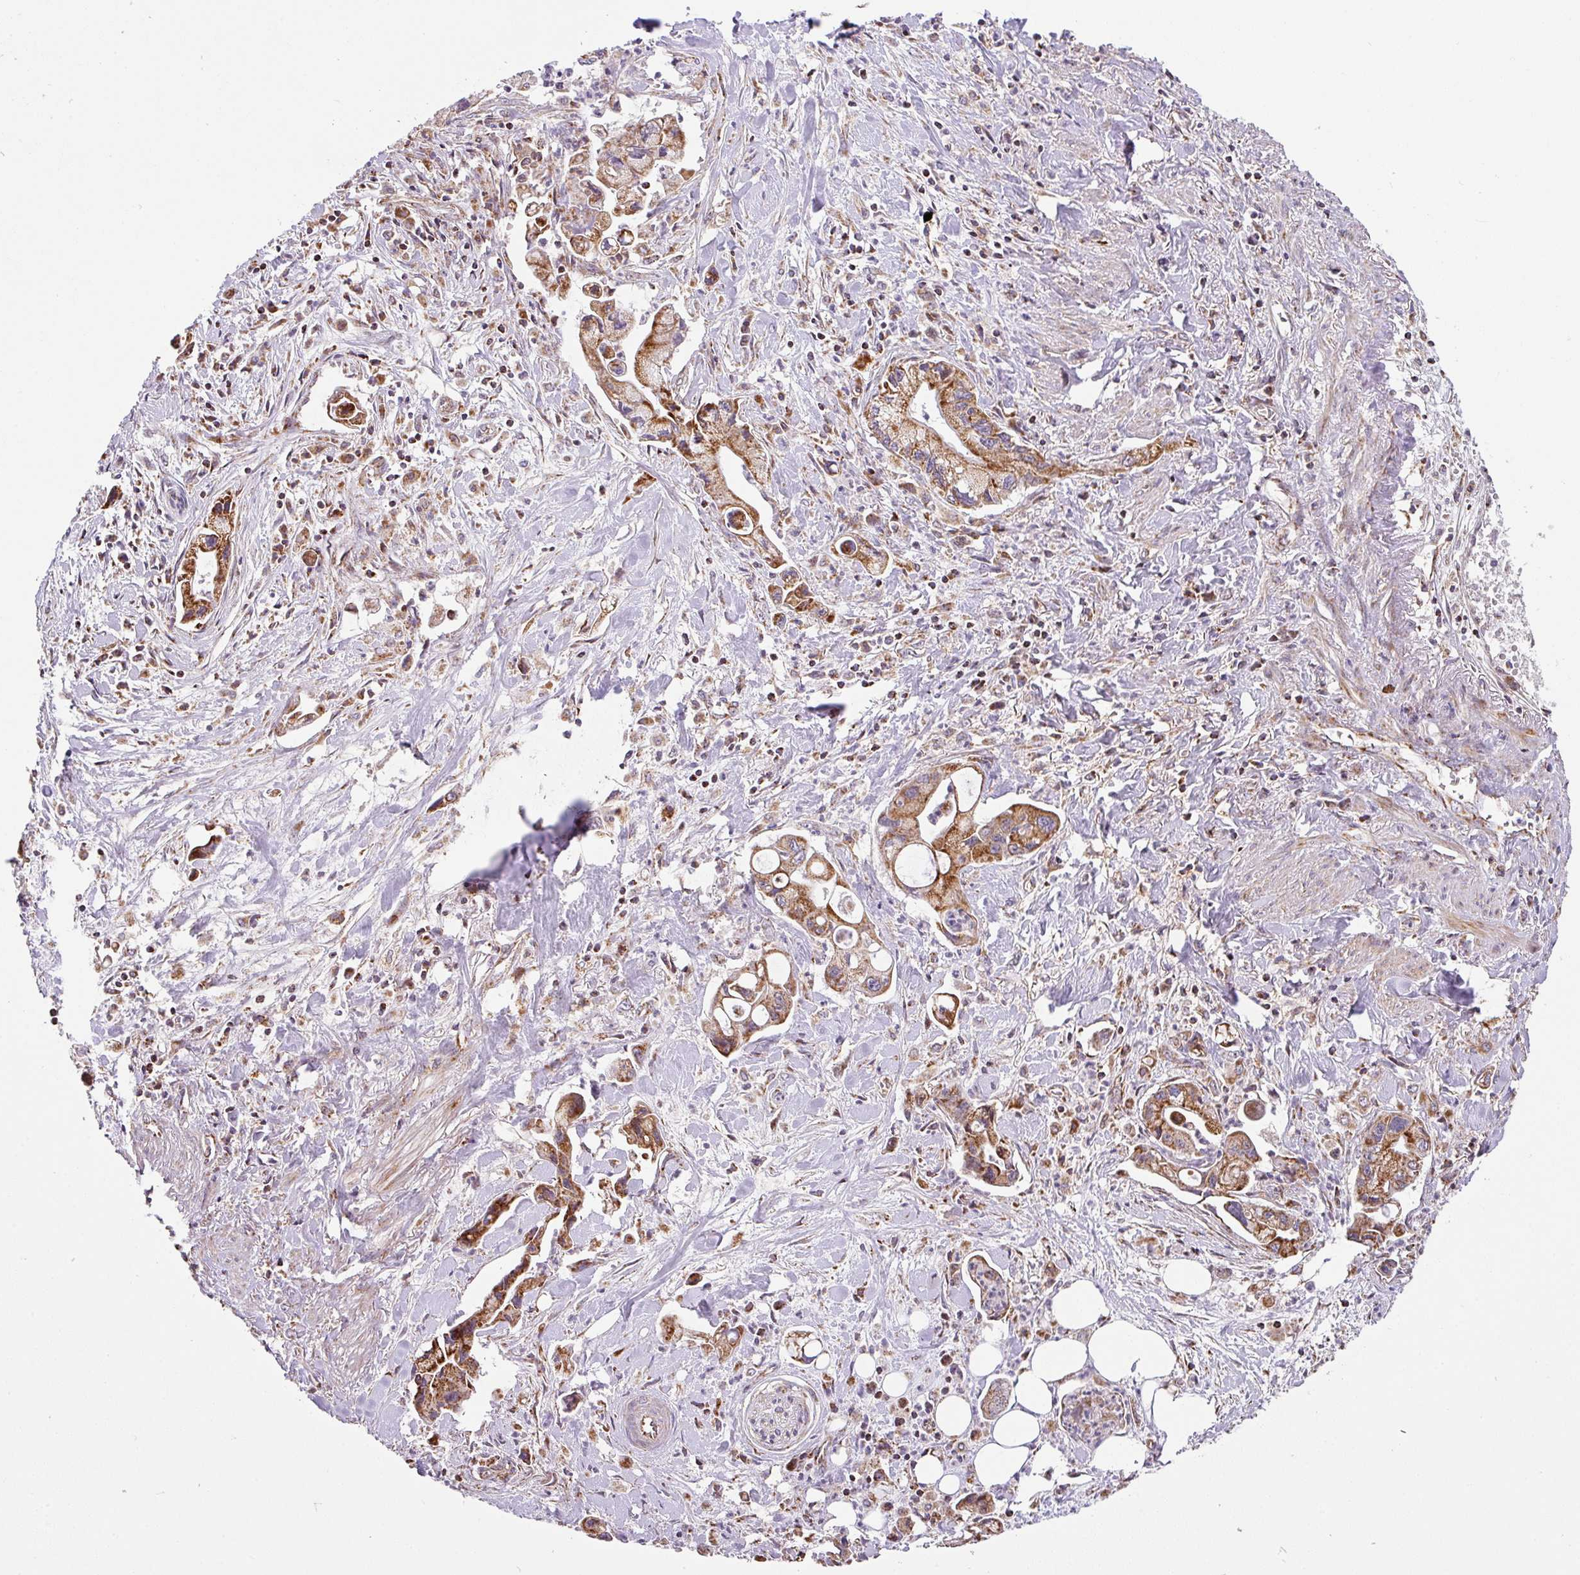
{"staining": {"intensity": "moderate", "quantity": "25%-75%", "location": "cytoplasmic/membranous"}, "tissue": "pancreatic cancer", "cell_type": "Tumor cells", "image_type": "cancer", "snomed": [{"axis": "morphology", "description": "Adenocarcinoma, NOS"}, {"axis": "topography", "description": "Pancreas"}], "caption": "This photomicrograph displays IHC staining of human adenocarcinoma (pancreatic), with medium moderate cytoplasmic/membranous positivity in about 25%-75% of tumor cells.", "gene": "SARS2", "patient": {"sex": "male", "age": 61}}